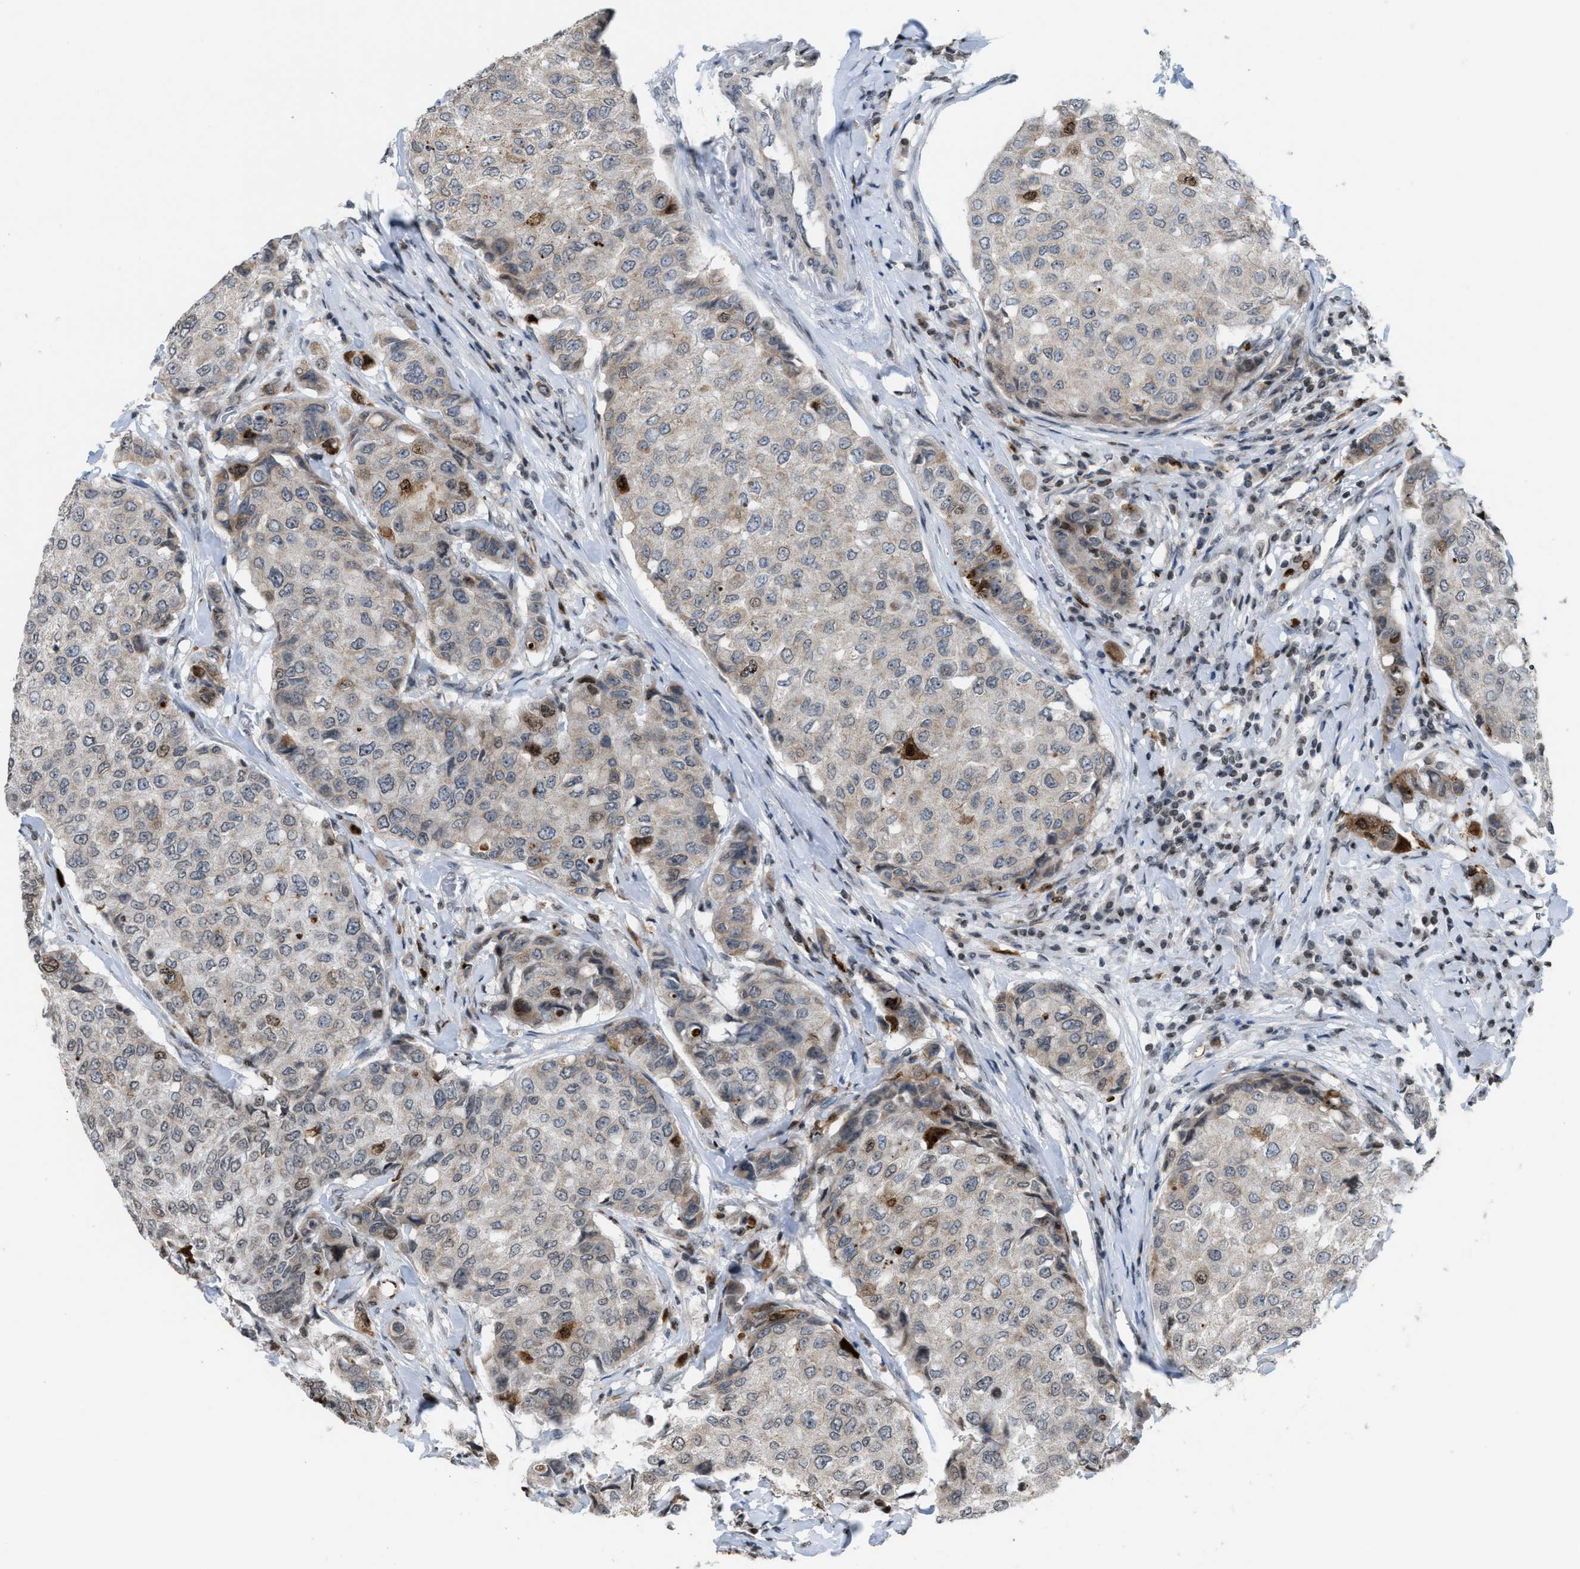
{"staining": {"intensity": "moderate", "quantity": "<25%", "location": "cytoplasmic/membranous"}, "tissue": "breast cancer", "cell_type": "Tumor cells", "image_type": "cancer", "snomed": [{"axis": "morphology", "description": "Duct carcinoma"}, {"axis": "topography", "description": "Breast"}], "caption": "Moderate cytoplasmic/membranous staining for a protein is present in about <25% of tumor cells of breast intraductal carcinoma using IHC.", "gene": "PRUNE2", "patient": {"sex": "female", "age": 27}}